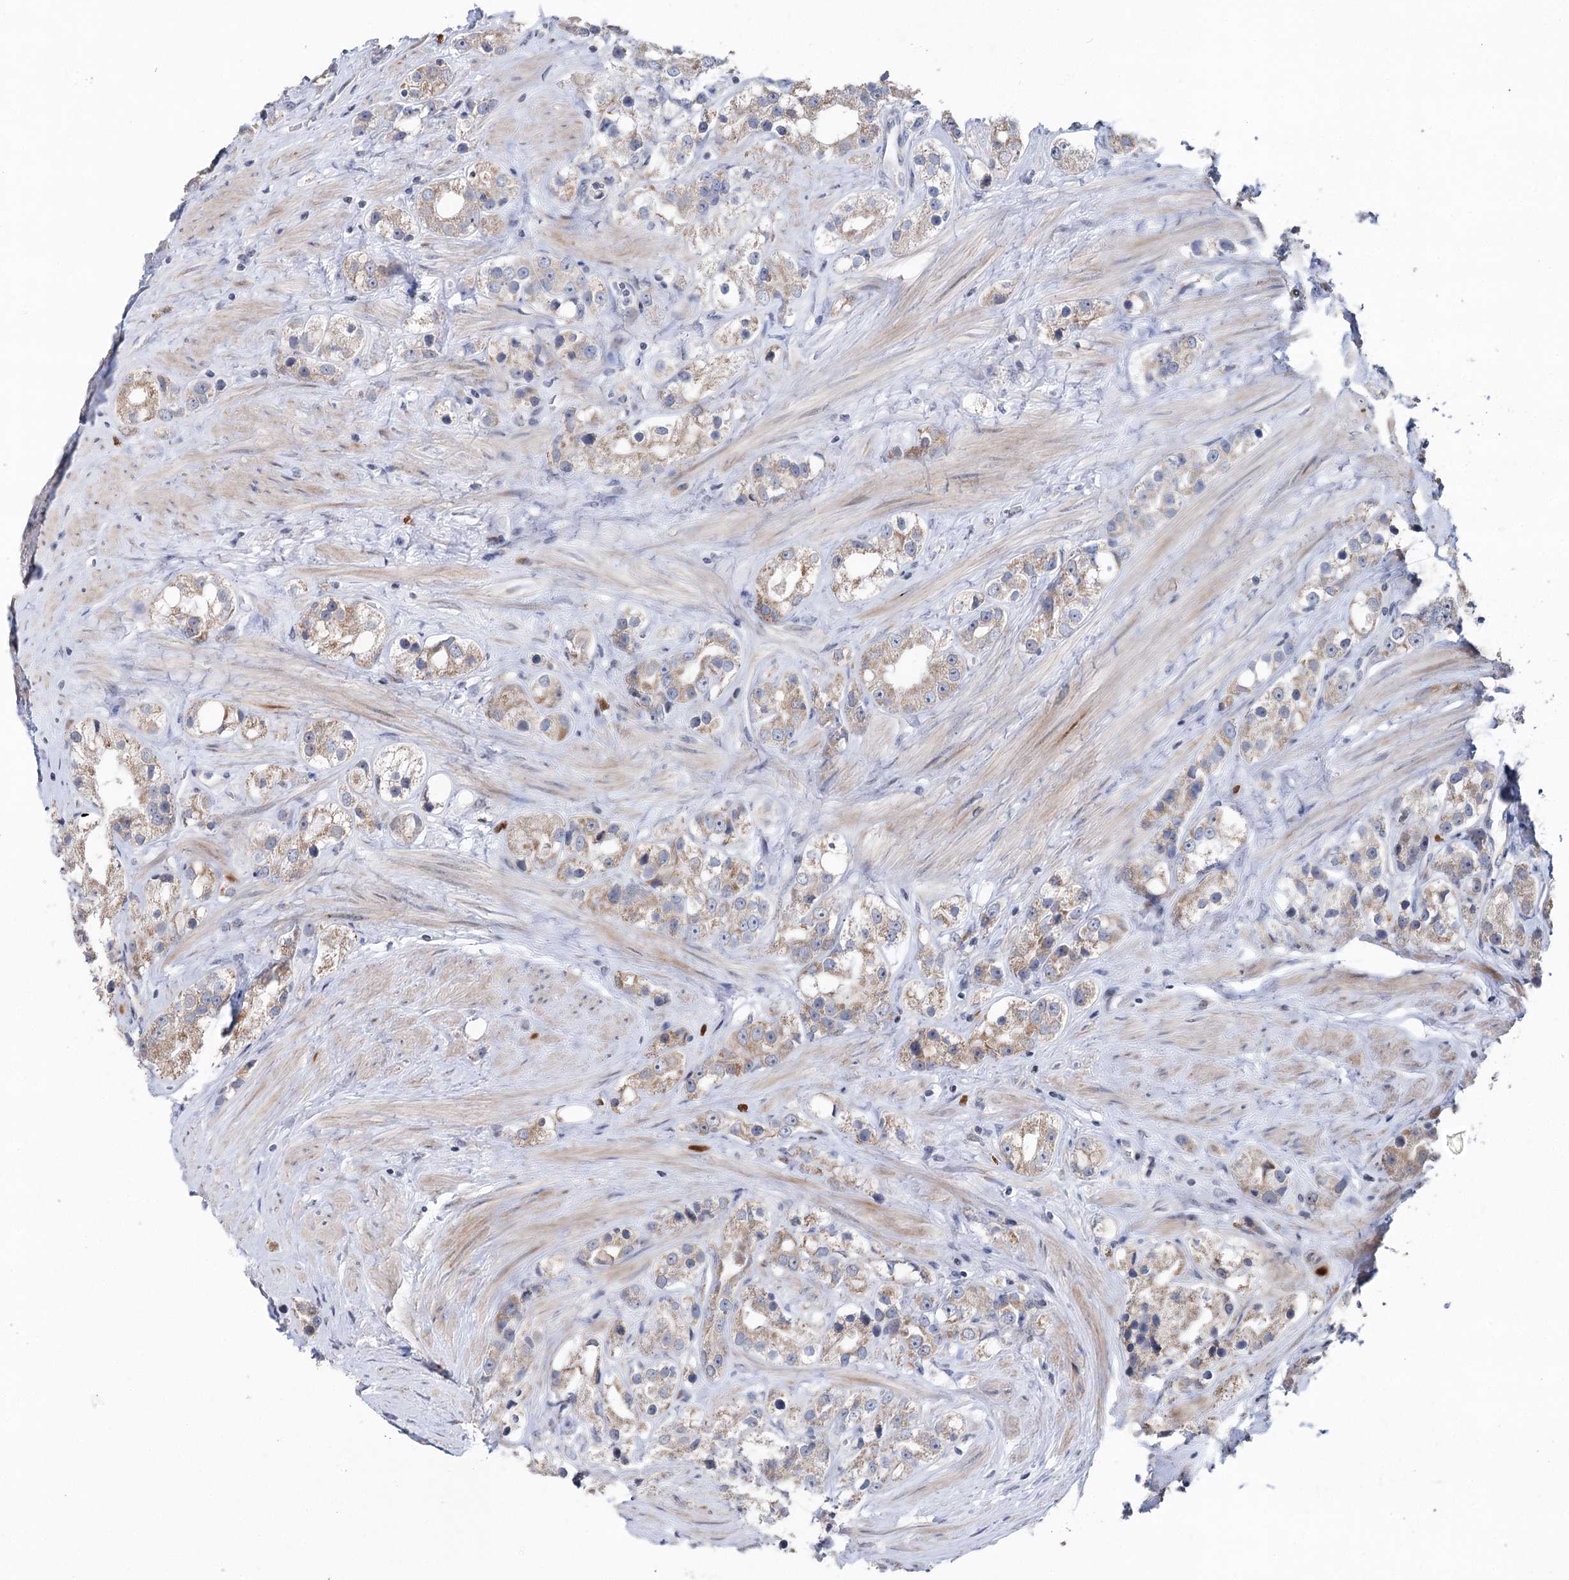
{"staining": {"intensity": "moderate", "quantity": ">75%", "location": "cytoplasmic/membranous"}, "tissue": "prostate cancer", "cell_type": "Tumor cells", "image_type": "cancer", "snomed": [{"axis": "morphology", "description": "Adenocarcinoma, NOS"}, {"axis": "topography", "description": "Prostate"}], "caption": "Moderate cytoplasmic/membranous positivity is seen in approximately >75% of tumor cells in prostate adenocarcinoma.", "gene": "PTGR1", "patient": {"sex": "male", "age": 79}}